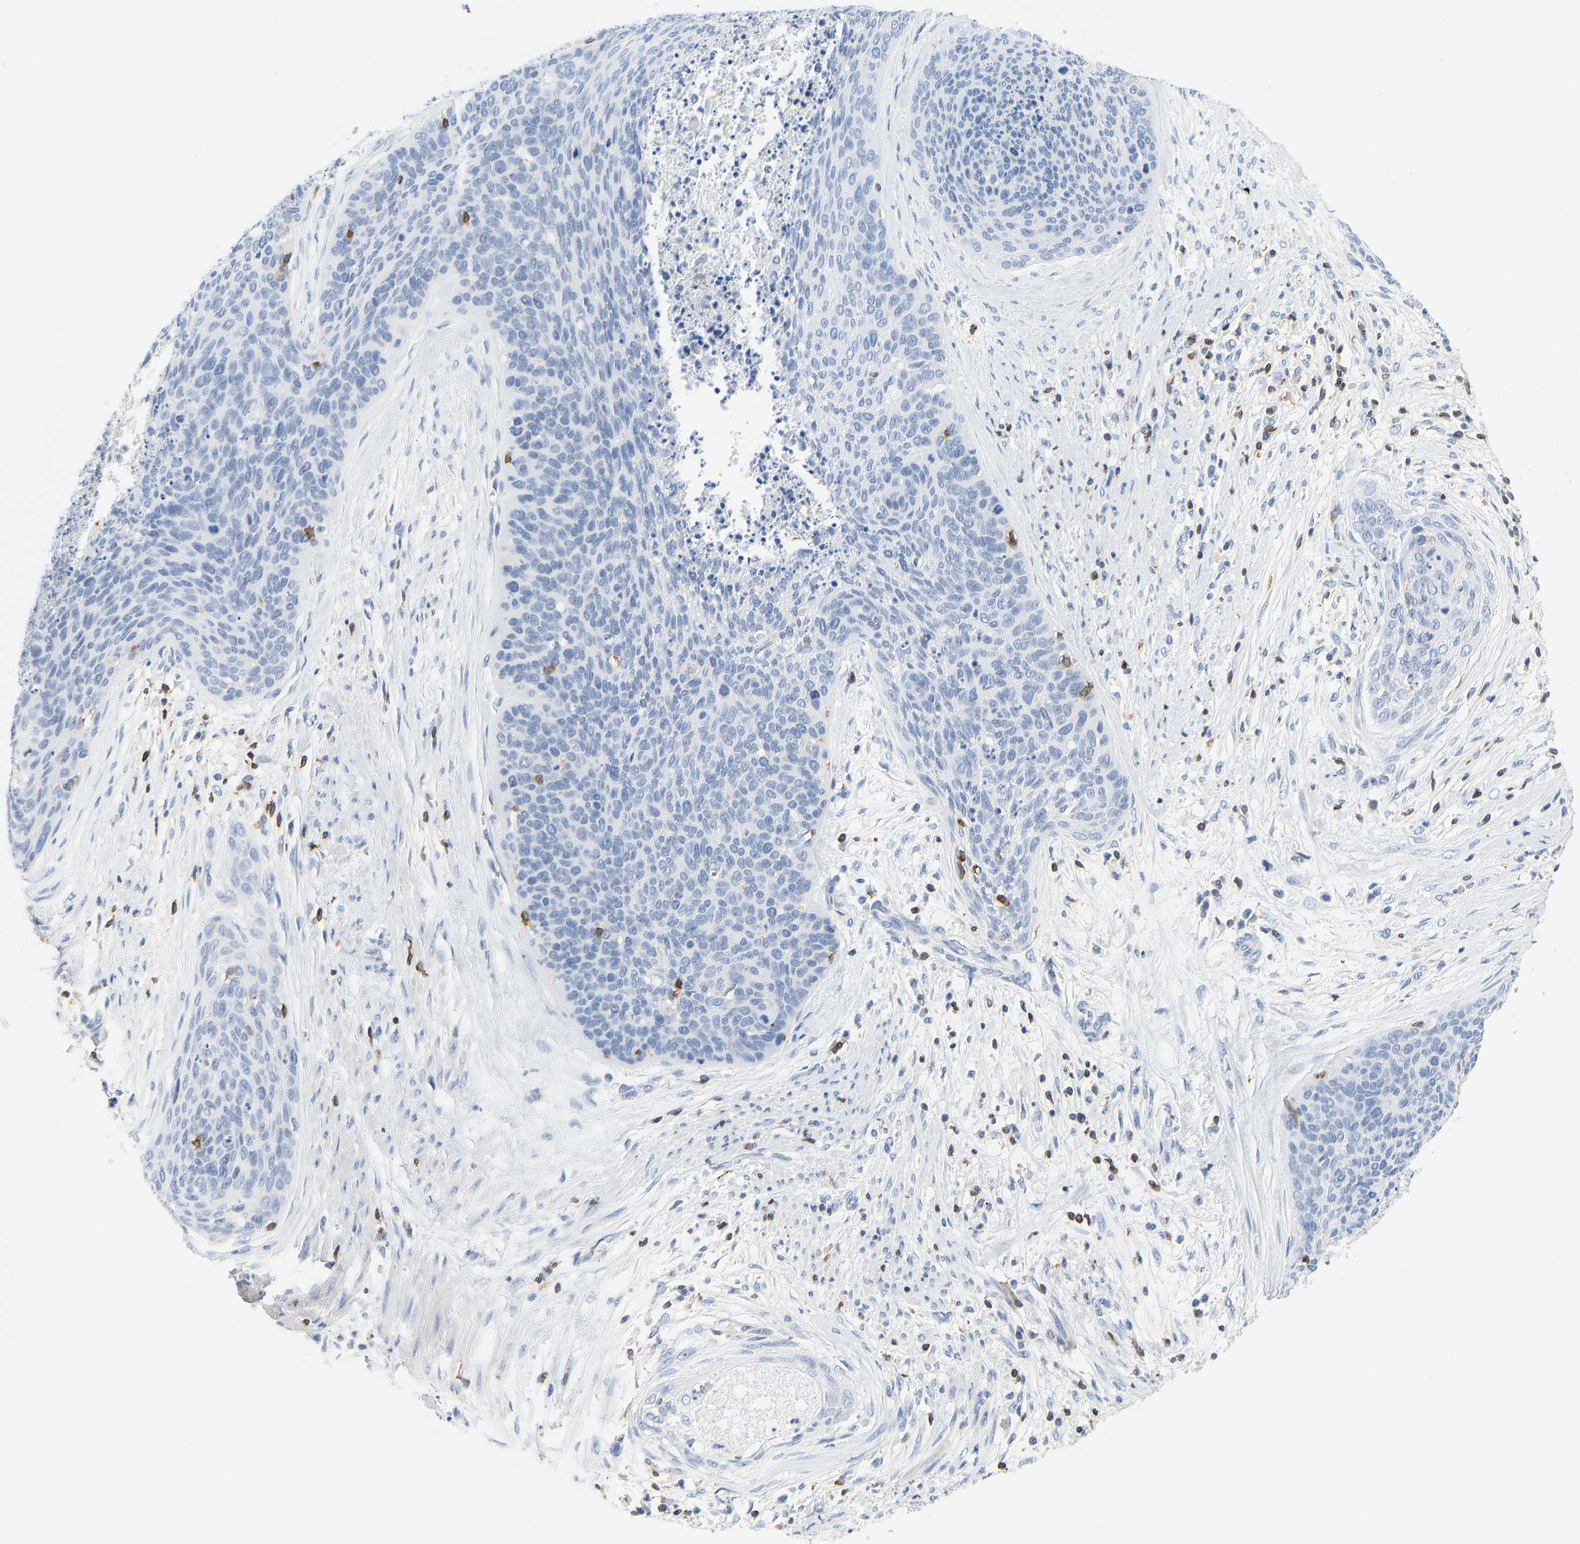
{"staining": {"intensity": "negative", "quantity": "none", "location": "none"}, "tissue": "cervical cancer", "cell_type": "Tumor cells", "image_type": "cancer", "snomed": [{"axis": "morphology", "description": "Squamous cell carcinoma, NOS"}, {"axis": "topography", "description": "Cervix"}], "caption": "Immunohistochemistry (IHC) micrograph of cervical cancer (squamous cell carcinoma) stained for a protein (brown), which displays no staining in tumor cells. (DAB IHC with hematoxylin counter stain).", "gene": "EVL", "patient": {"sex": "female", "age": 55}}